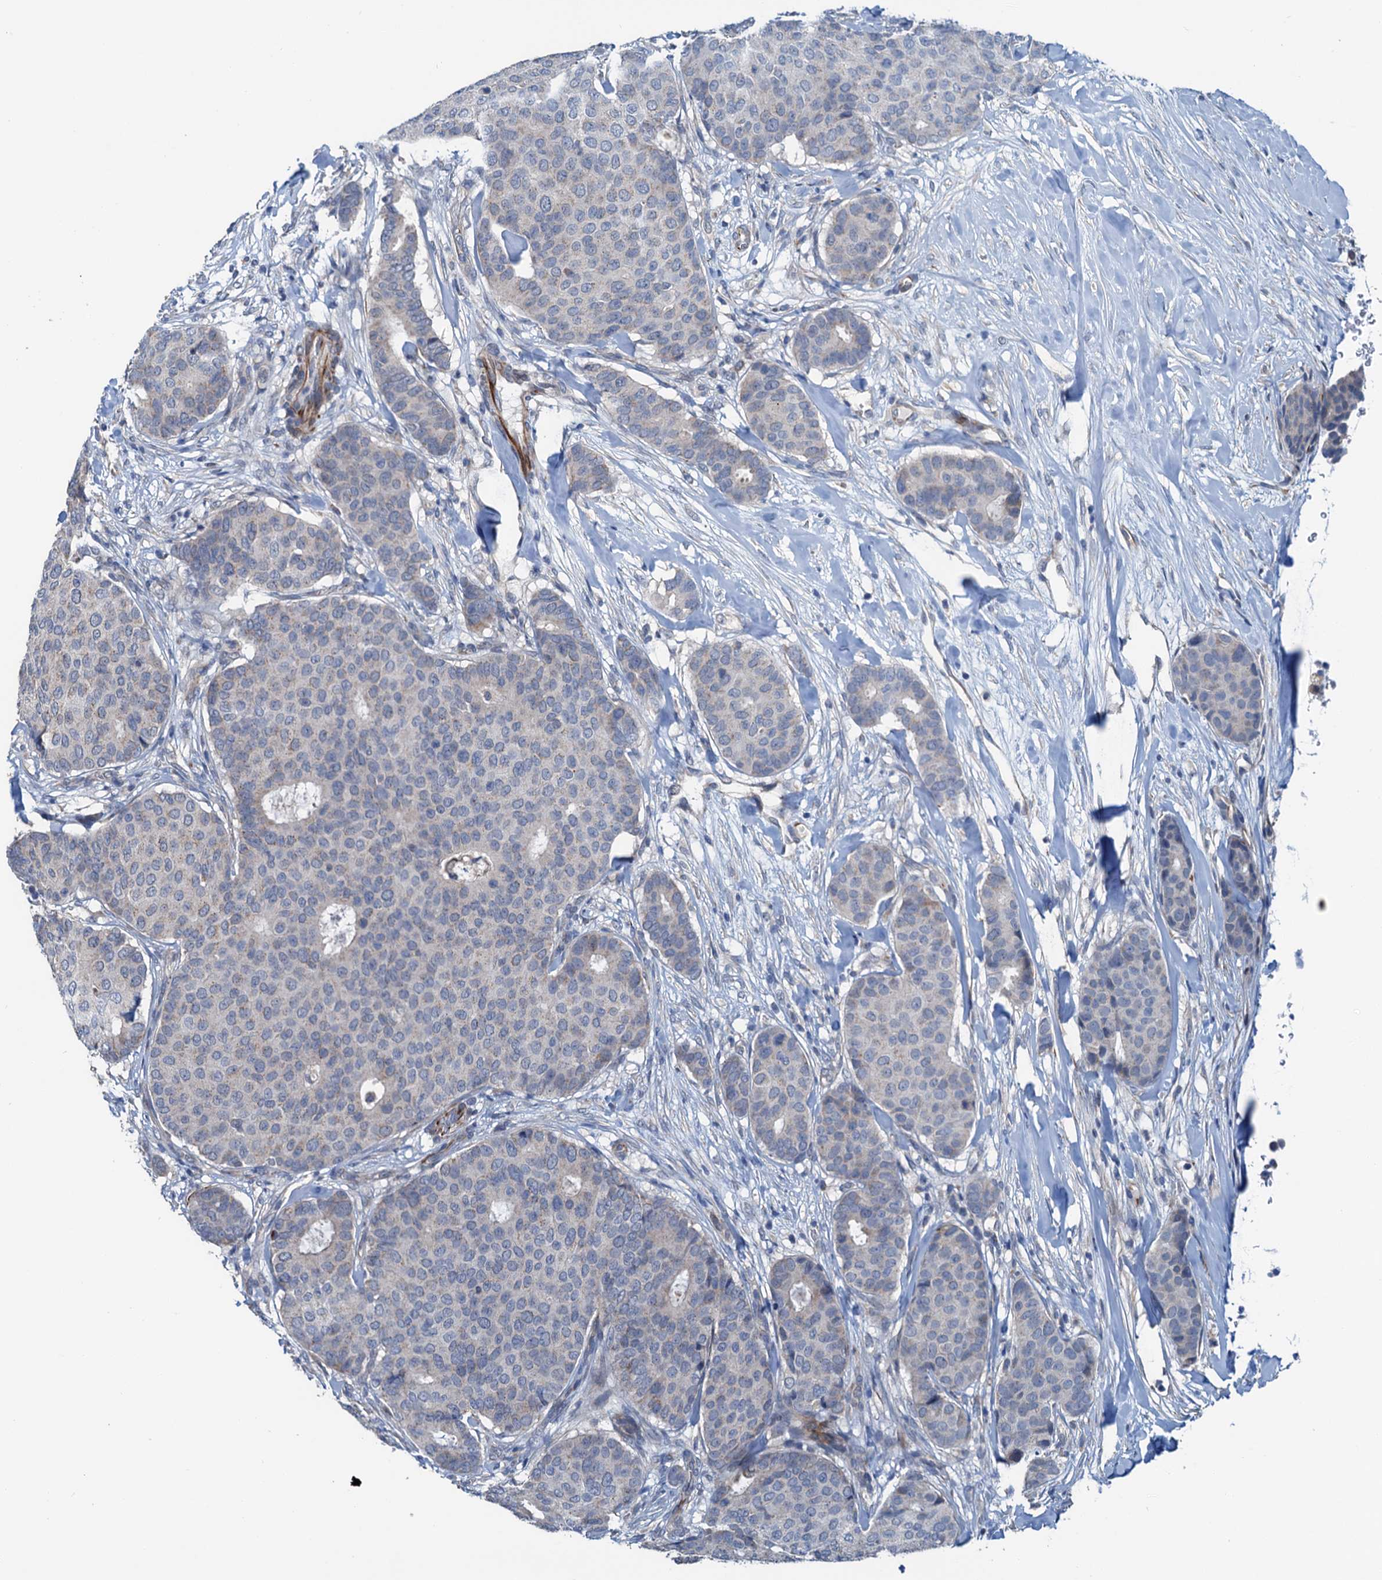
{"staining": {"intensity": "negative", "quantity": "none", "location": "none"}, "tissue": "breast cancer", "cell_type": "Tumor cells", "image_type": "cancer", "snomed": [{"axis": "morphology", "description": "Duct carcinoma"}, {"axis": "topography", "description": "Breast"}], "caption": "Immunohistochemistry histopathology image of neoplastic tissue: human intraductal carcinoma (breast) stained with DAB (3,3'-diaminobenzidine) demonstrates no significant protein staining in tumor cells.", "gene": "ELAC1", "patient": {"sex": "female", "age": 75}}